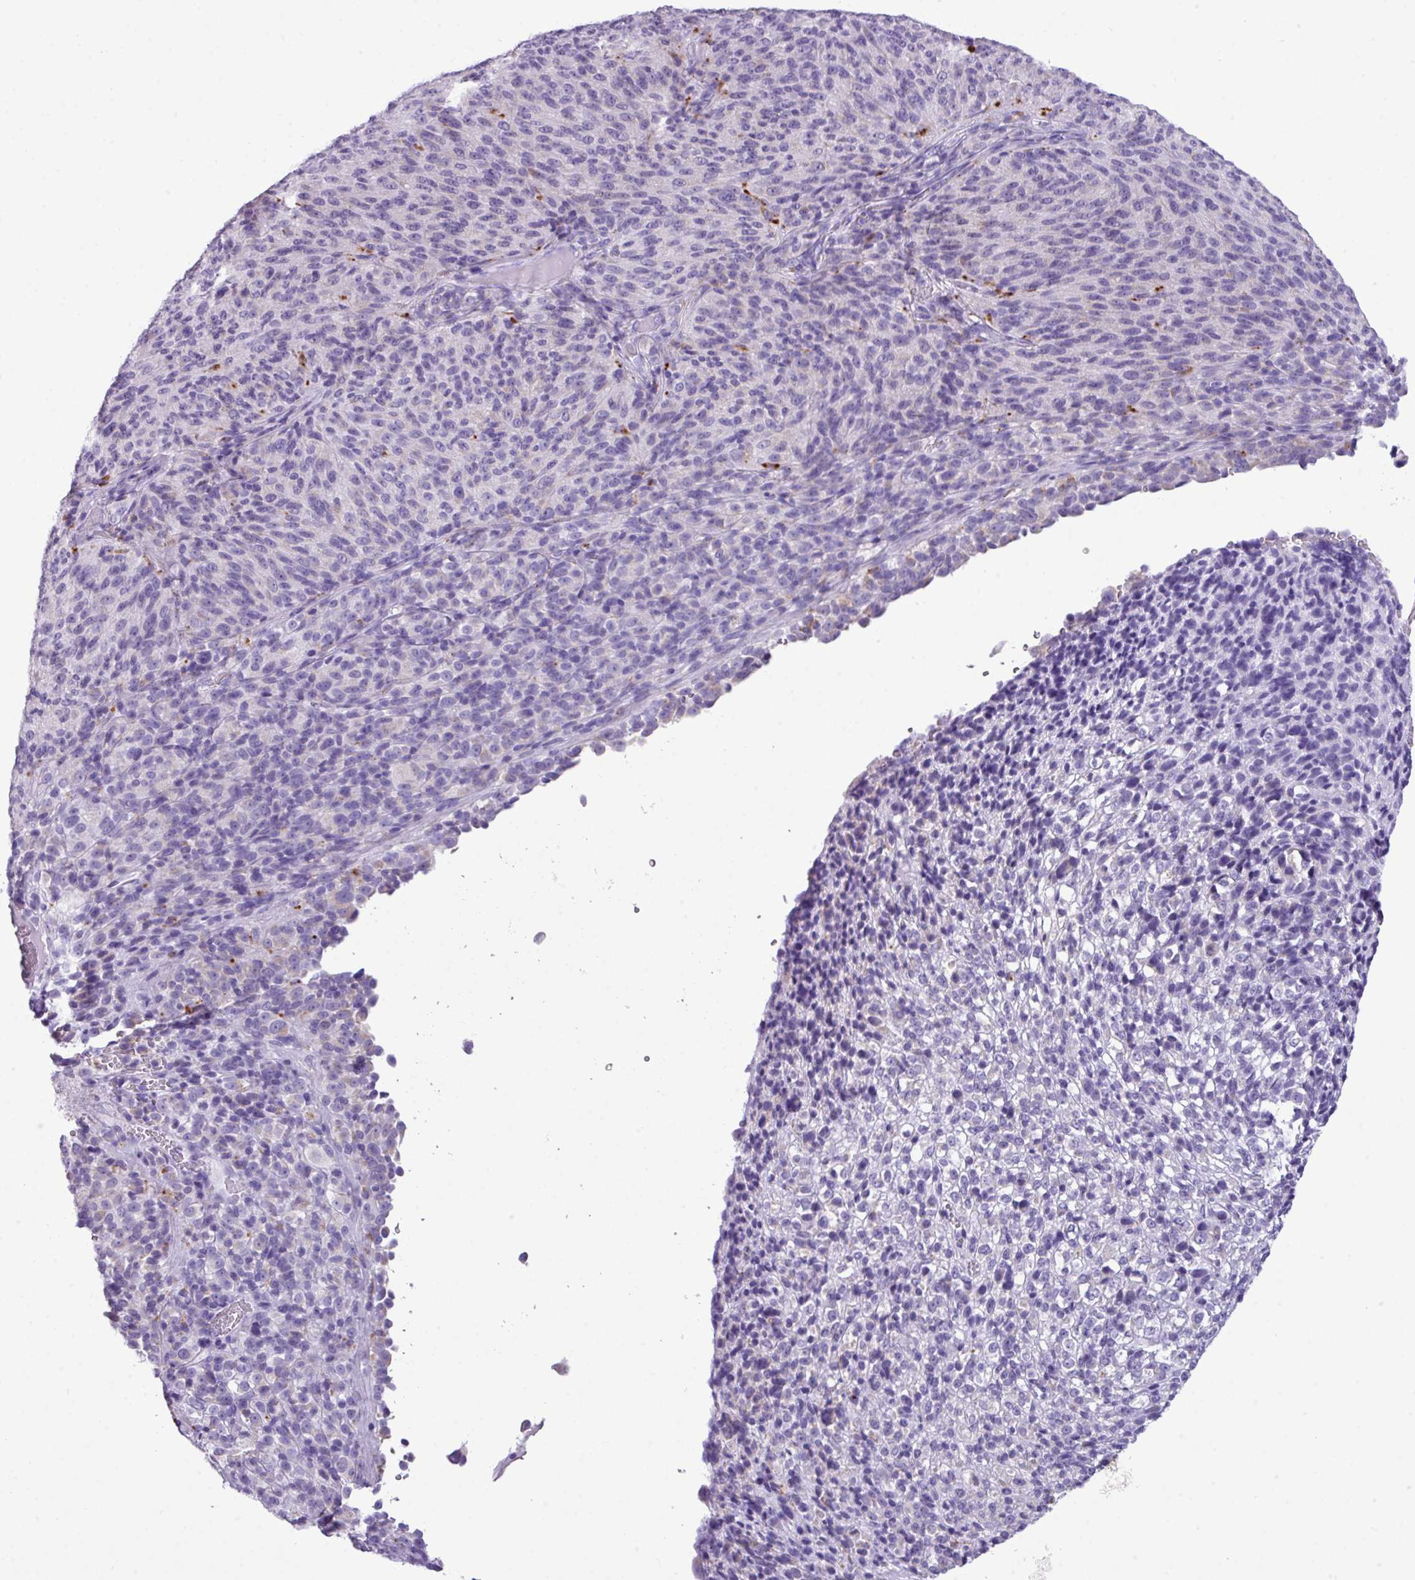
{"staining": {"intensity": "negative", "quantity": "none", "location": "none"}, "tissue": "melanoma", "cell_type": "Tumor cells", "image_type": "cancer", "snomed": [{"axis": "morphology", "description": "Malignant melanoma, Metastatic site"}, {"axis": "topography", "description": "Brain"}], "caption": "The micrograph reveals no staining of tumor cells in malignant melanoma (metastatic site). (DAB (3,3'-diaminobenzidine) immunohistochemistry (IHC), high magnification).", "gene": "AGO3", "patient": {"sex": "female", "age": 56}}